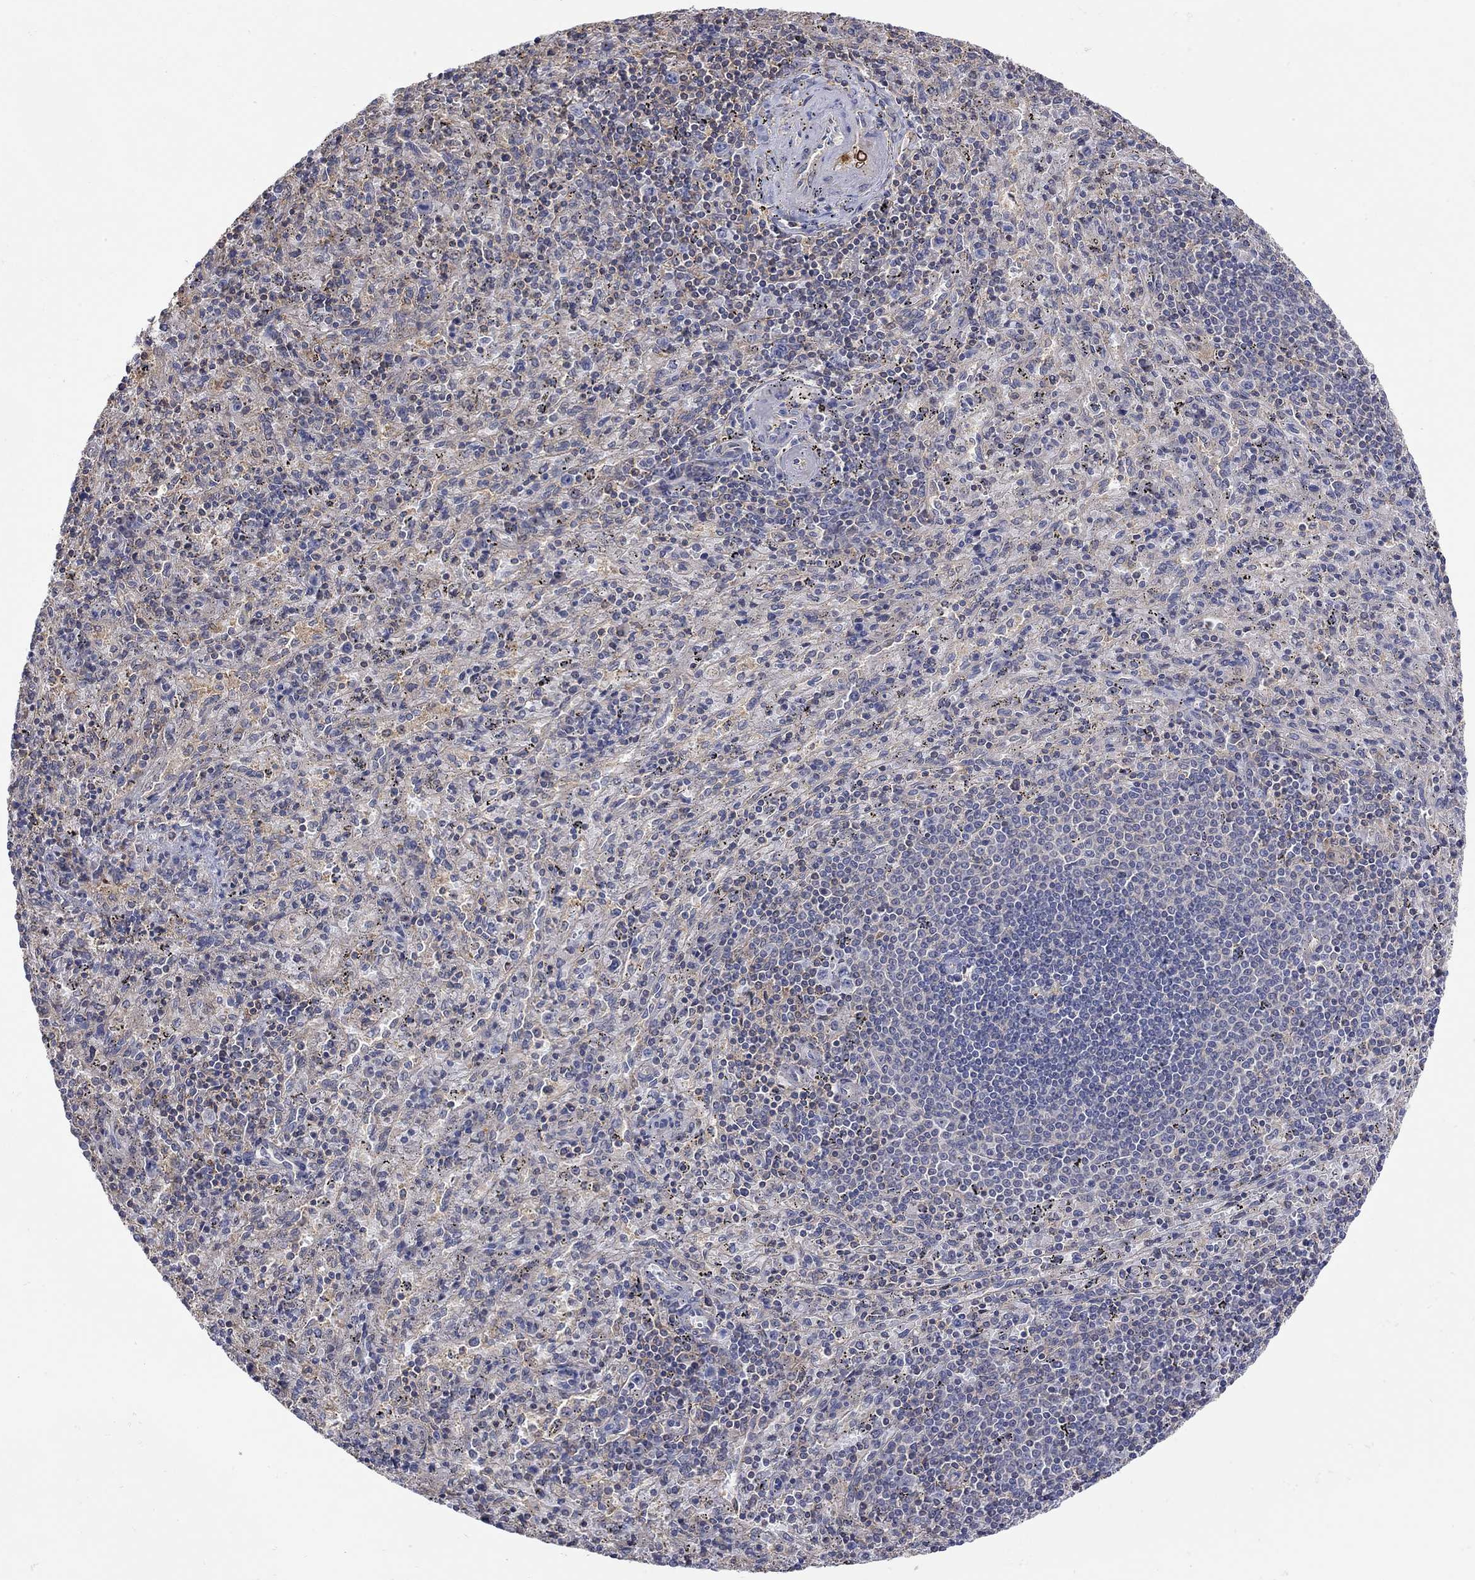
{"staining": {"intensity": "weak", "quantity": "25%-75%", "location": "cytoplasmic/membranous"}, "tissue": "spleen", "cell_type": "Cells in red pulp", "image_type": "normal", "snomed": [{"axis": "morphology", "description": "Normal tissue, NOS"}, {"axis": "topography", "description": "Spleen"}], "caption": "Human spleen stained for a protein (brown) shows weak cytoplasmic/membranous positive staining in about 25%-75% of cells in red pulp.", "gene": "TEKT3", "patient": {"sex": "male", "age": 57}}